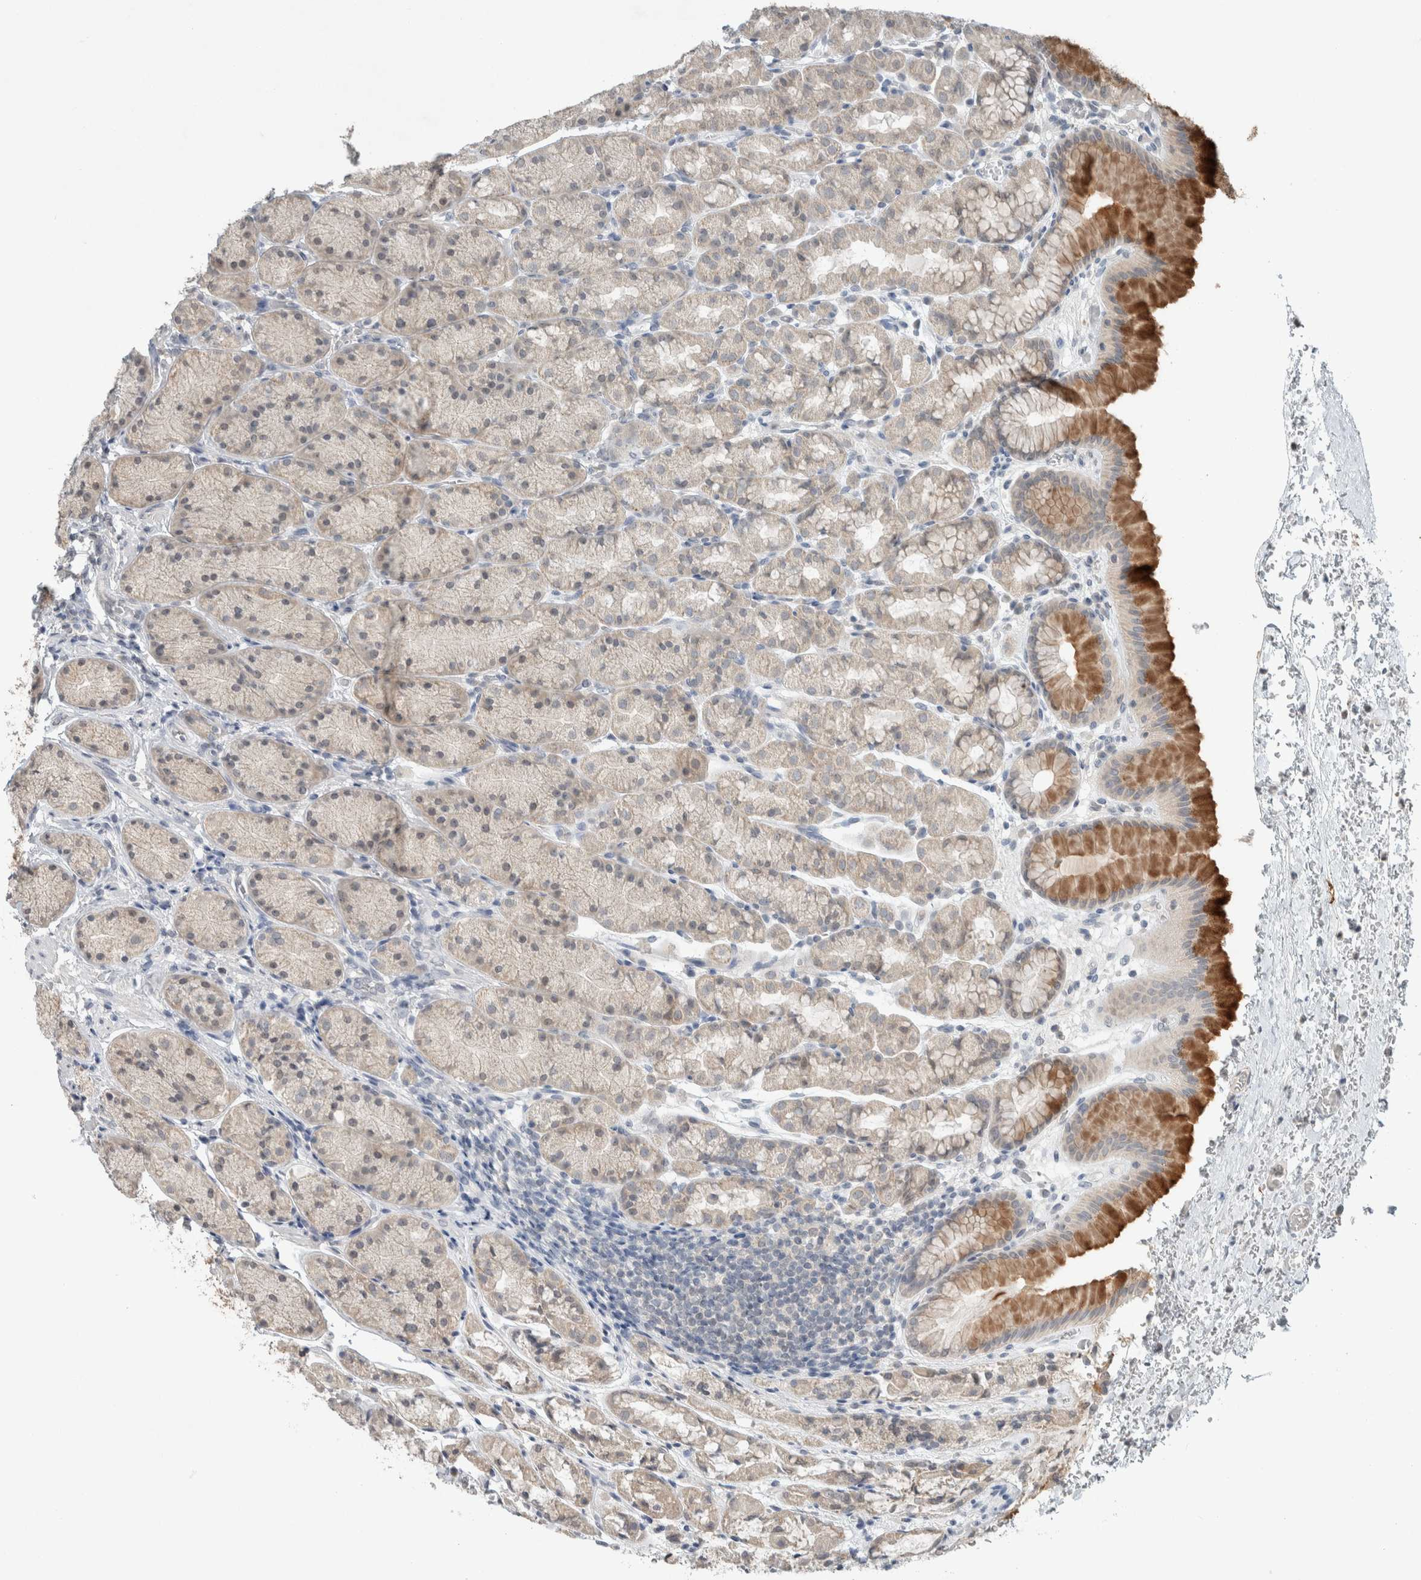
{"staining": {"intensity": "strong", "quantity": "<25%", "location": "cytoplasmic/membranous"}, "tissue": "stomach", "cell_type": "Glandular cells", "image_type": "normal", "snomed": [{"axis": "morphology", "description": "Normal tissue, NOS"}, {"axis": "topography", "description": "Stomach"}], "caption": "Protein staining shows strong cytoplasmic/membranous positivity in approximately <25% of glandular cells in benign stomach.", "gene": "TRIT1", "patient": {"sex": "male", "age": 42}}